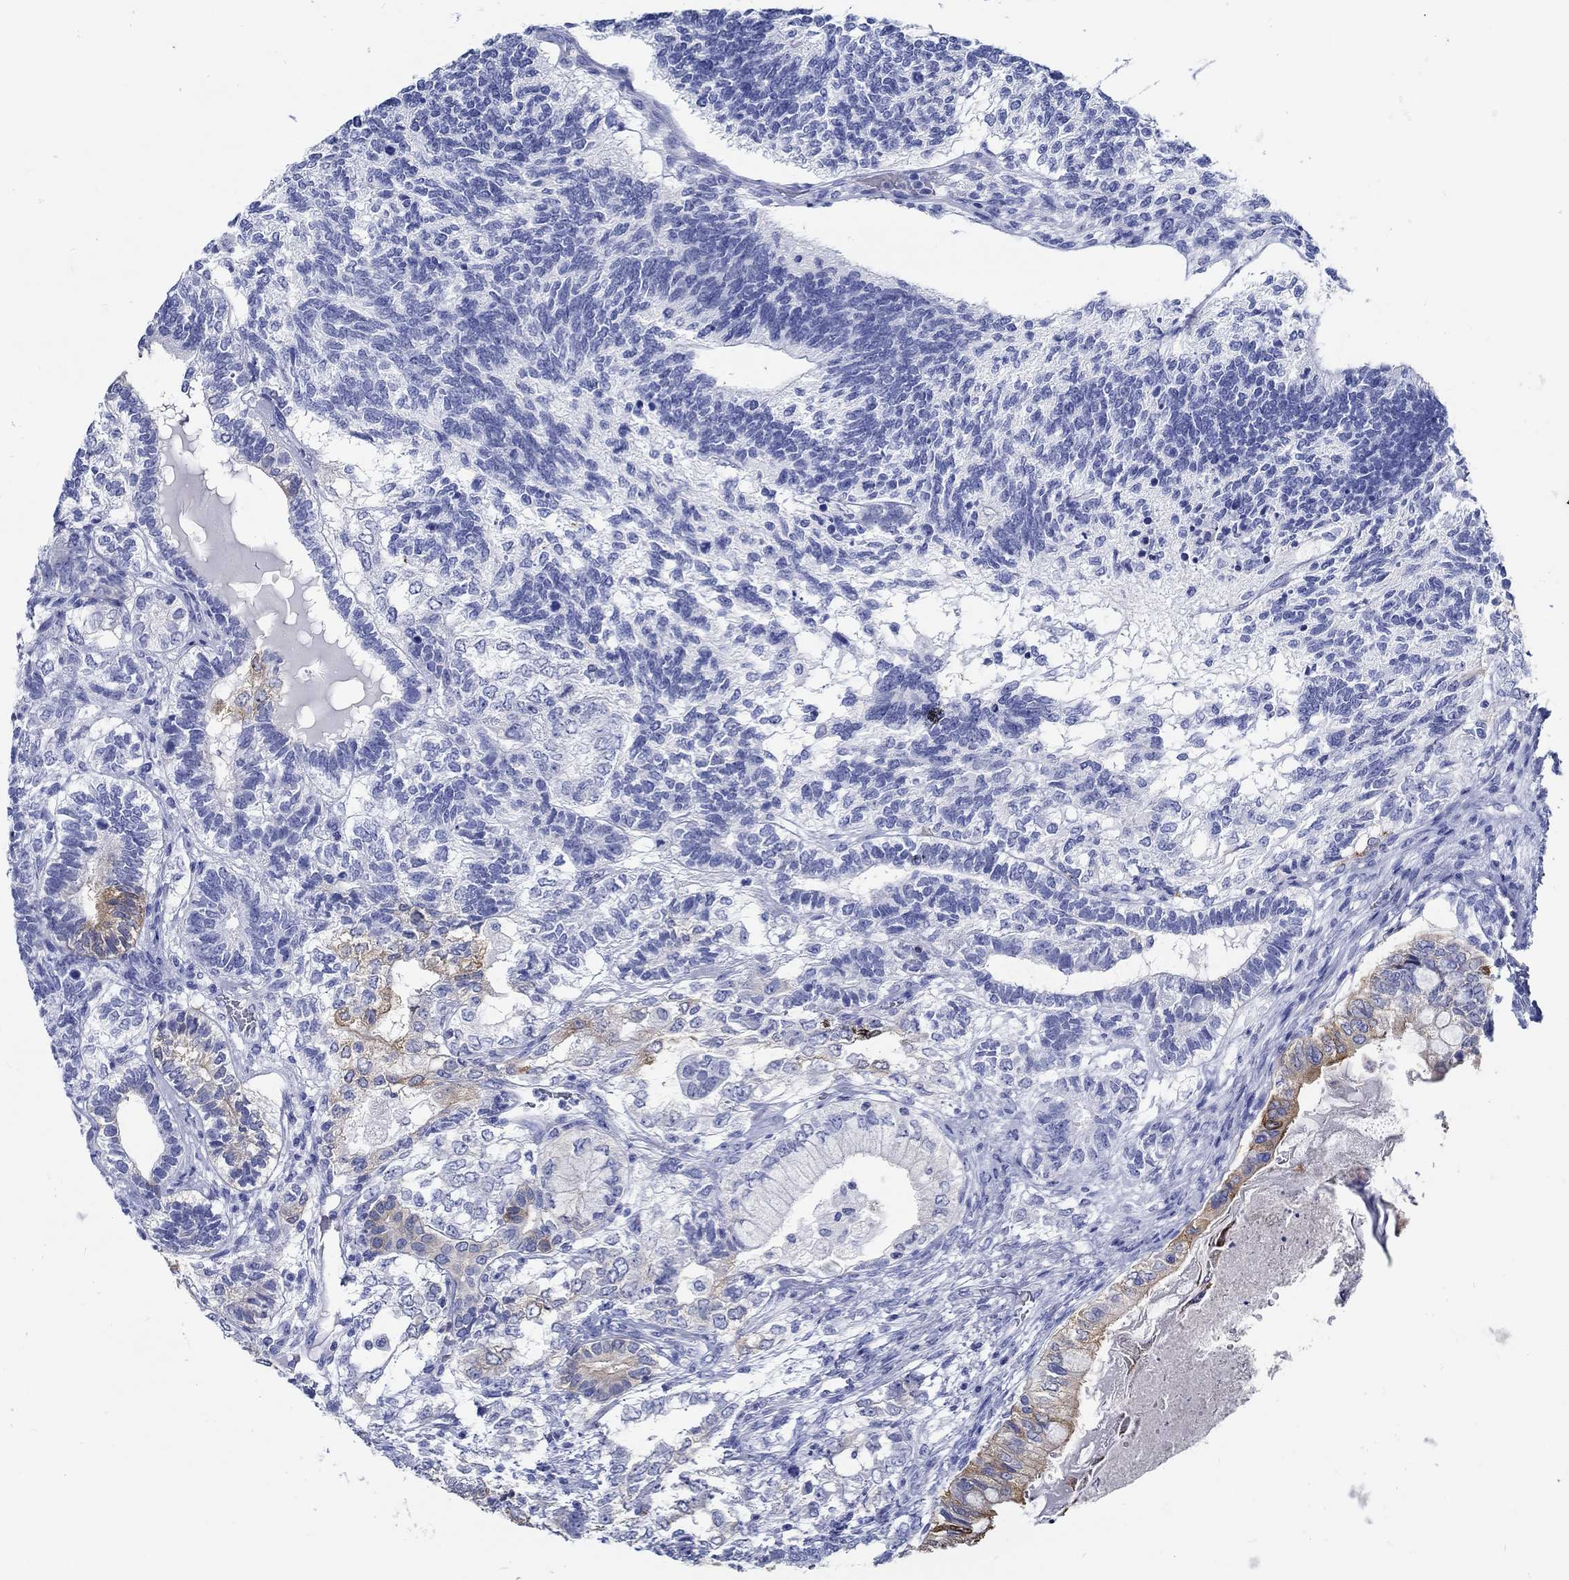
{"staining": {"intensity": "negative", "quantity": "none", "location": "none"}, "tissue": "testis cancer", "cell_type": "Tumor cells", "image_type": "cancer", "snomed": [{"axis": "morphology", "description": "Seminoma, NOS"}, {"axis": "morphology", "description": "Carcinoma, Embryonal, NOS"}, {"axis": "topography", "description": "Testis"}], "caption": "DAB (3,3'-diaminobenzidine) immunohistochemical staining of human testis cancer demonstrates no significant staining in tumor cells.", "gene": "FBXO2", "patient": {"sex": "male", "age": 41}}